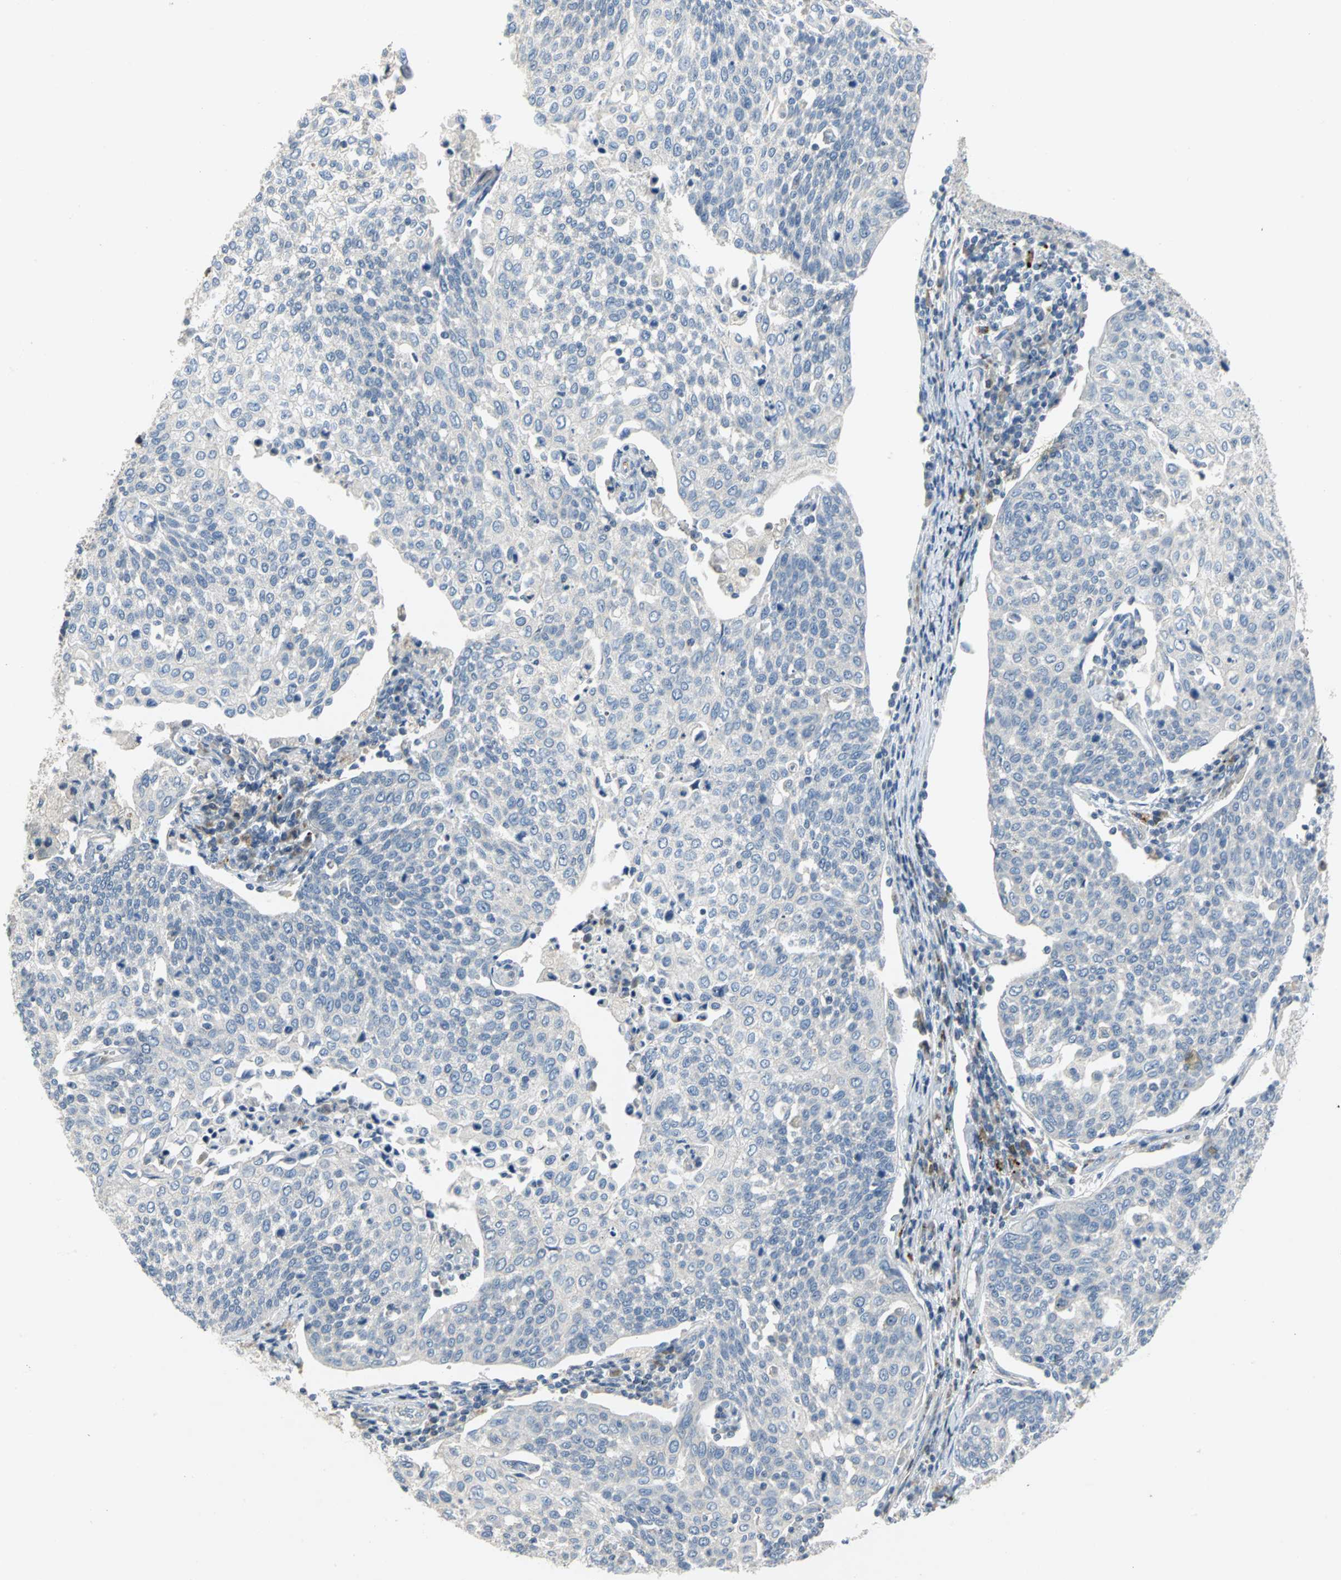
{"staining": {"intensity": "negative", "quantity": "none", "location": "none"}, "tissue": "cervical cancer", "cell_type": "Tumor cells", "image_type": "cancer", "snomed": [{"axis": "morphology", "description": "Squamous cell carcinoma, NOS"}, {"axis": "topography", "description": "Cervix"}], "caption": "A high-resolution photomicrograph shows immunohistochemistry staining of cervical cancer (squamous cell carcinoma), which shows no significant positivity in tumor cells.", "gene": "SPPL2B", "patient": {"sex": "female", "age": 34}}